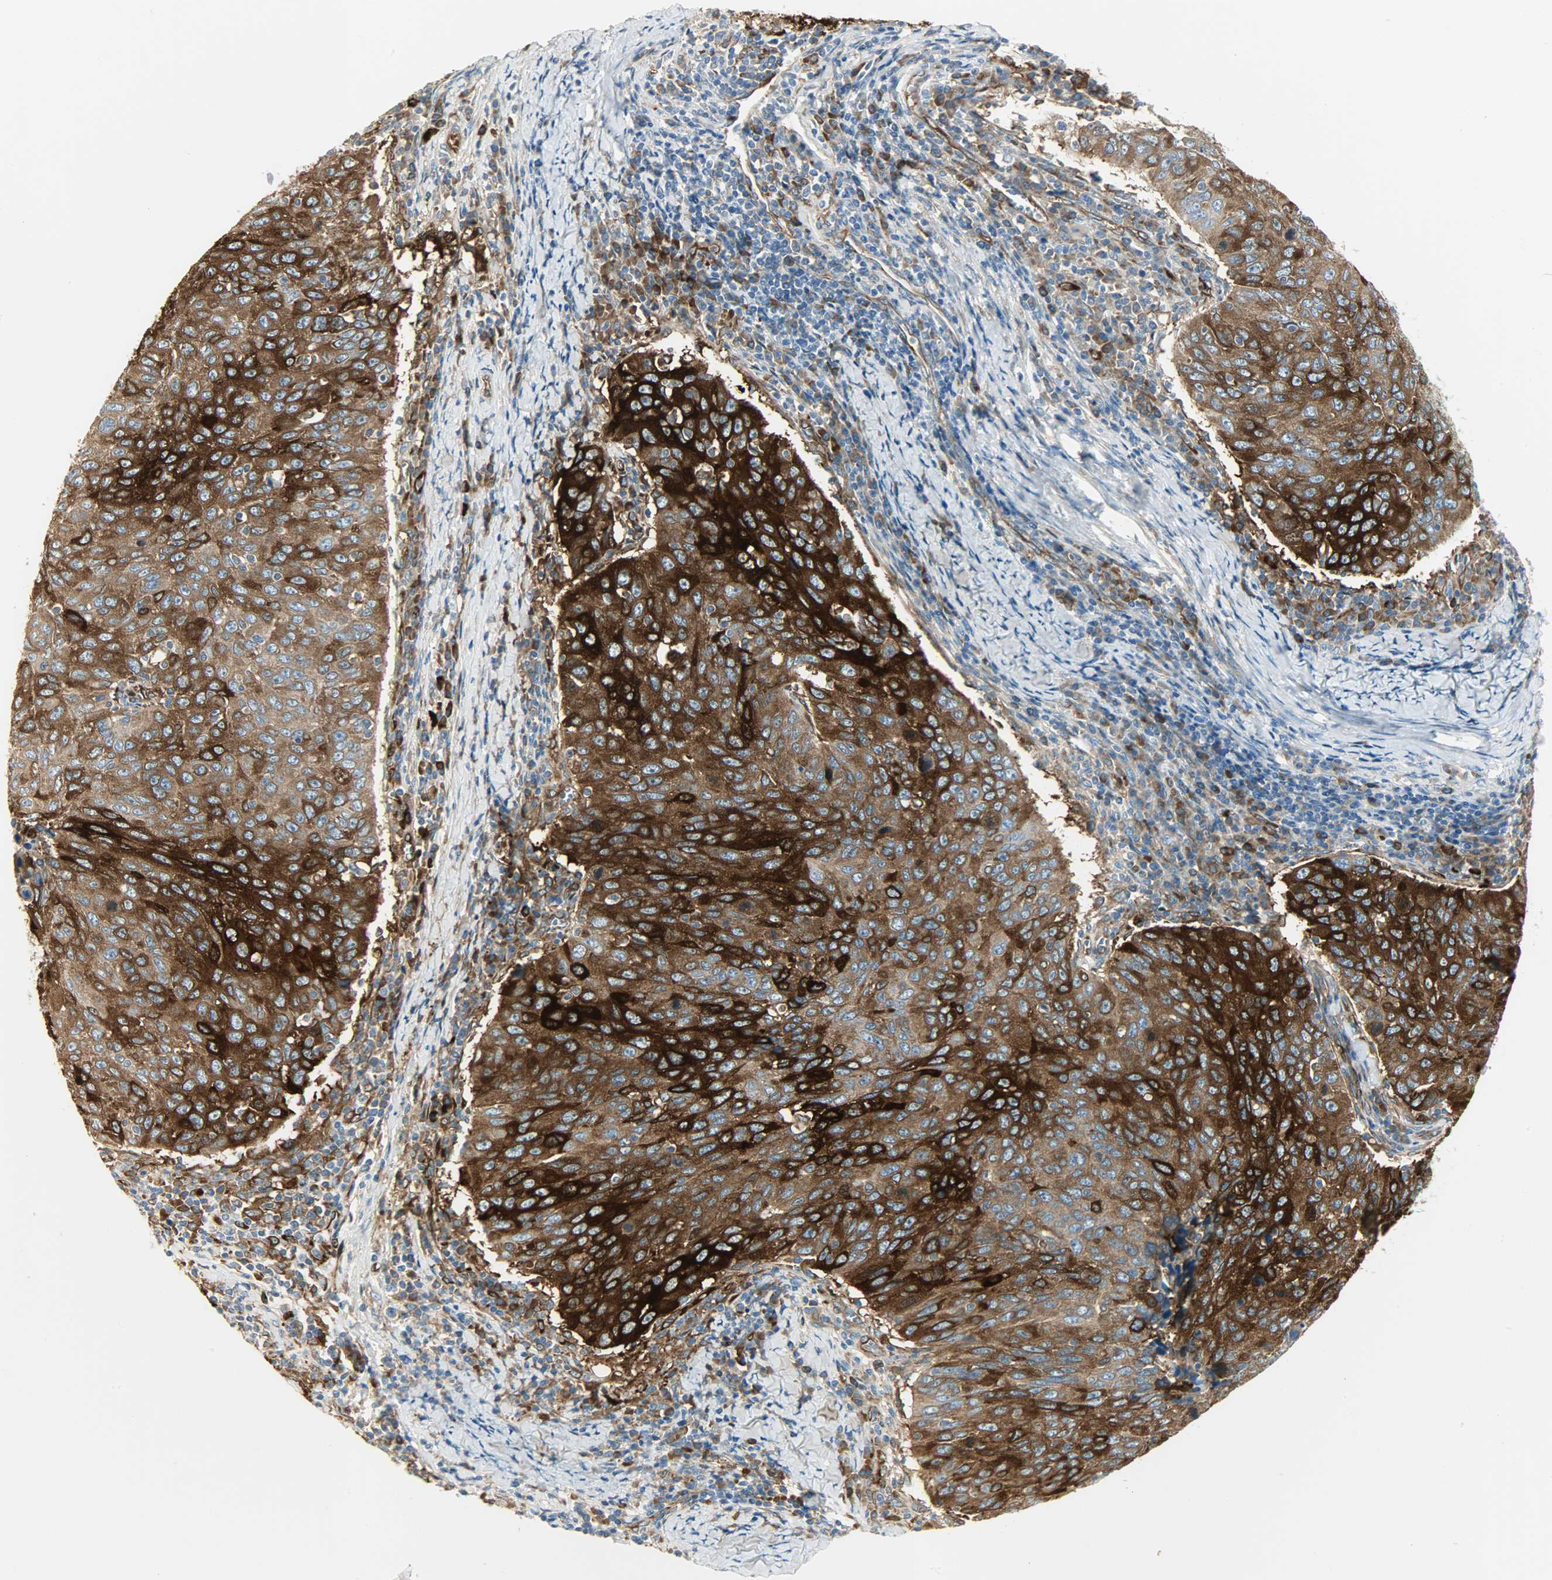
{"staining": {"intensity": "strong", "quantity": ">75%", "location": "cytoplasmic/membranous"}, "tissue": "cervical cancer", "cell_type": "Tumor cells", "image_type": "cancer", "snomed": [{"axis": "morphology", "description": "Squamous cell carcinoma, NOS"}, {"axis": "topography", "description": "Cervix"}], "caption": "Cervical cancer stained for a protein (brown) reveals strong cytoplasmic/membranous positive staining in approximately >75% of tumor cells.", "gene": "WARS1", "patient": {"sex": "female", "age": 53}}